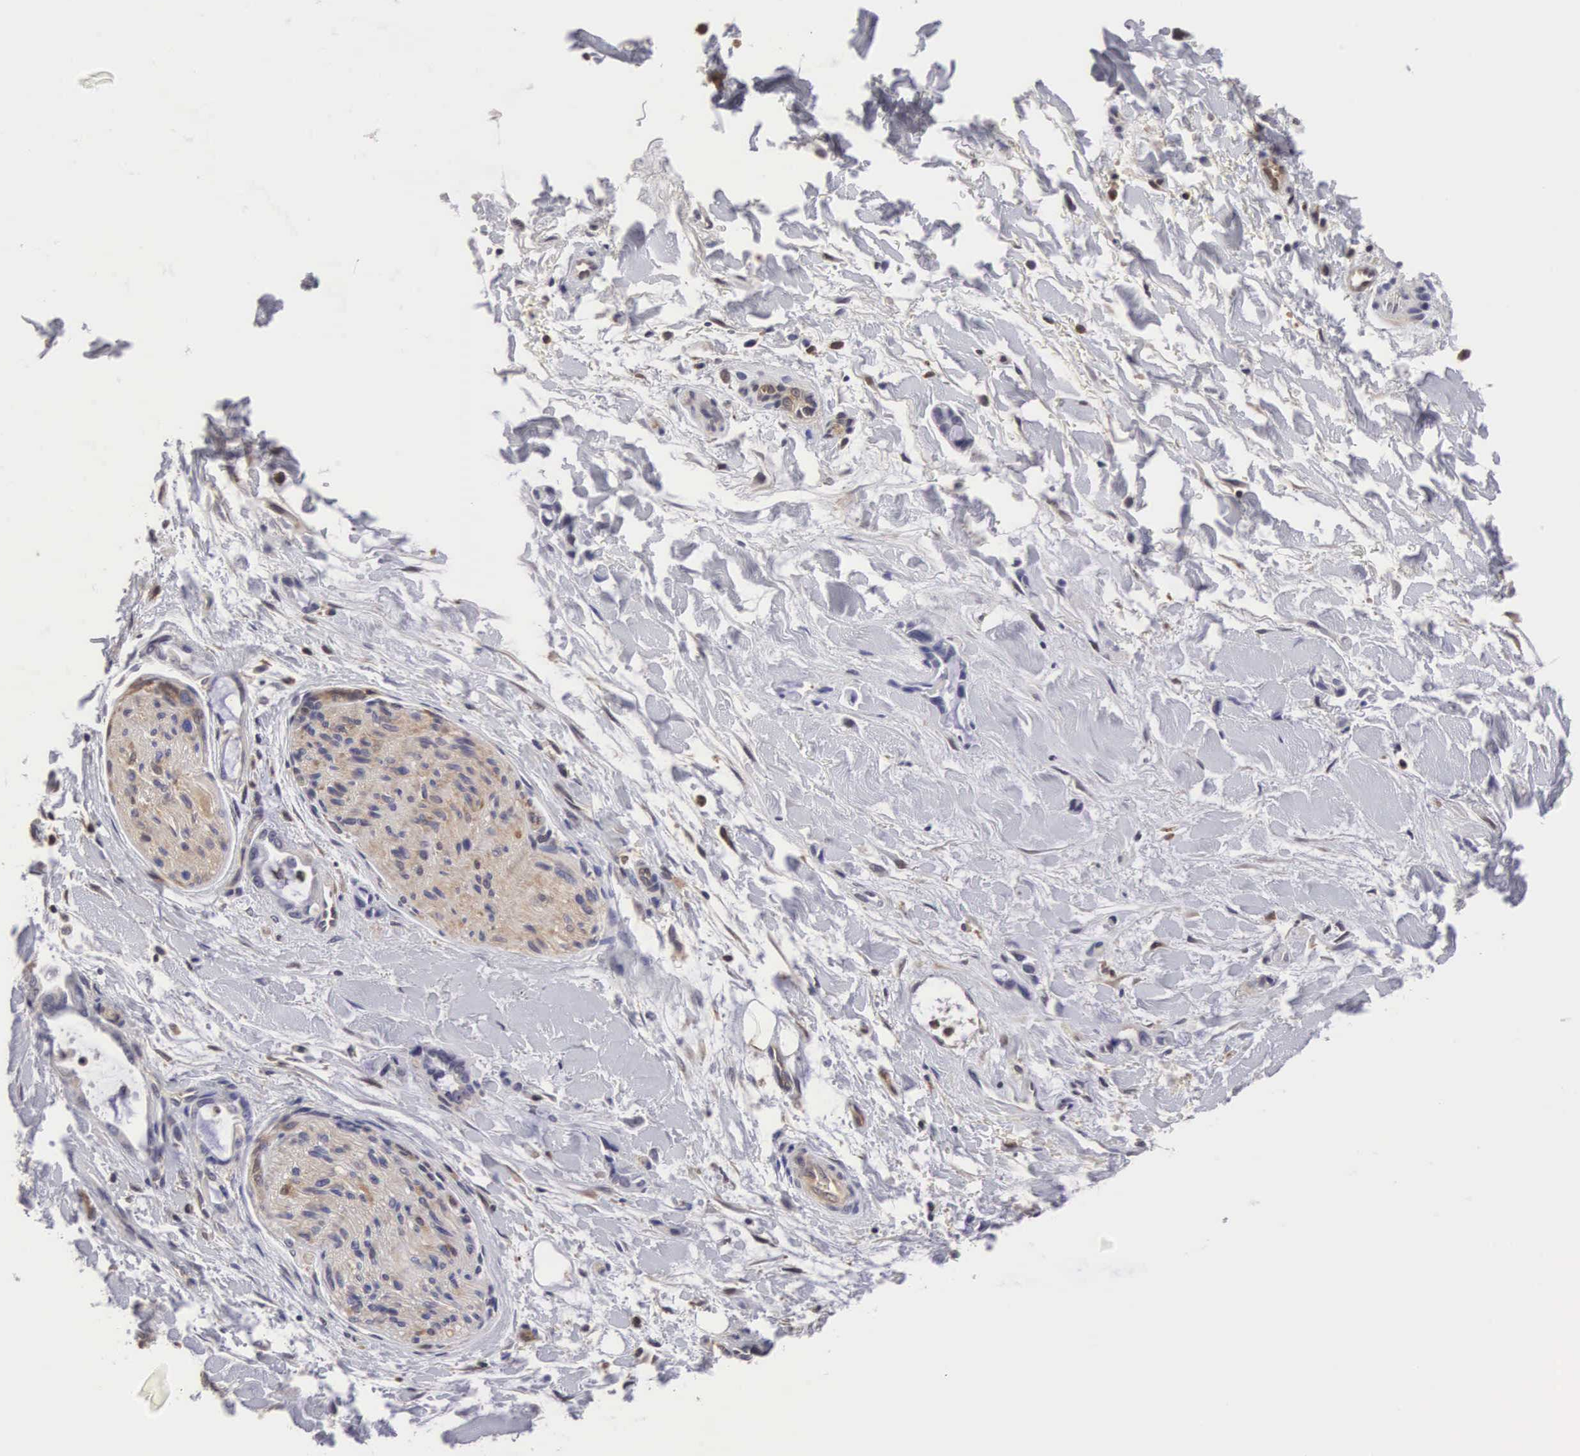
{"staining": {"intensity": "weak", "quantity": "25%-75%", "location": "cytoplasmic/membranous"}, "tissue": "pancreatic cancer", "cell_type": "Tumor cells", "image_type": "cancer", "snomed": [{"axis": "morphology", "description": "Adenocarcinoma, NOS"}, {"axis": "topography", "description": "Pancreas"}], "caption": "A high-resolution histopathology image shows IHC staining of adenocarcinoma (pancreatic), which exhibits weak cytoplasmic/membranous positivity in approximately 25%-75% of tumor cells.", "gene": "ADSL", "patient": {"sex": "female", "age": 70}}